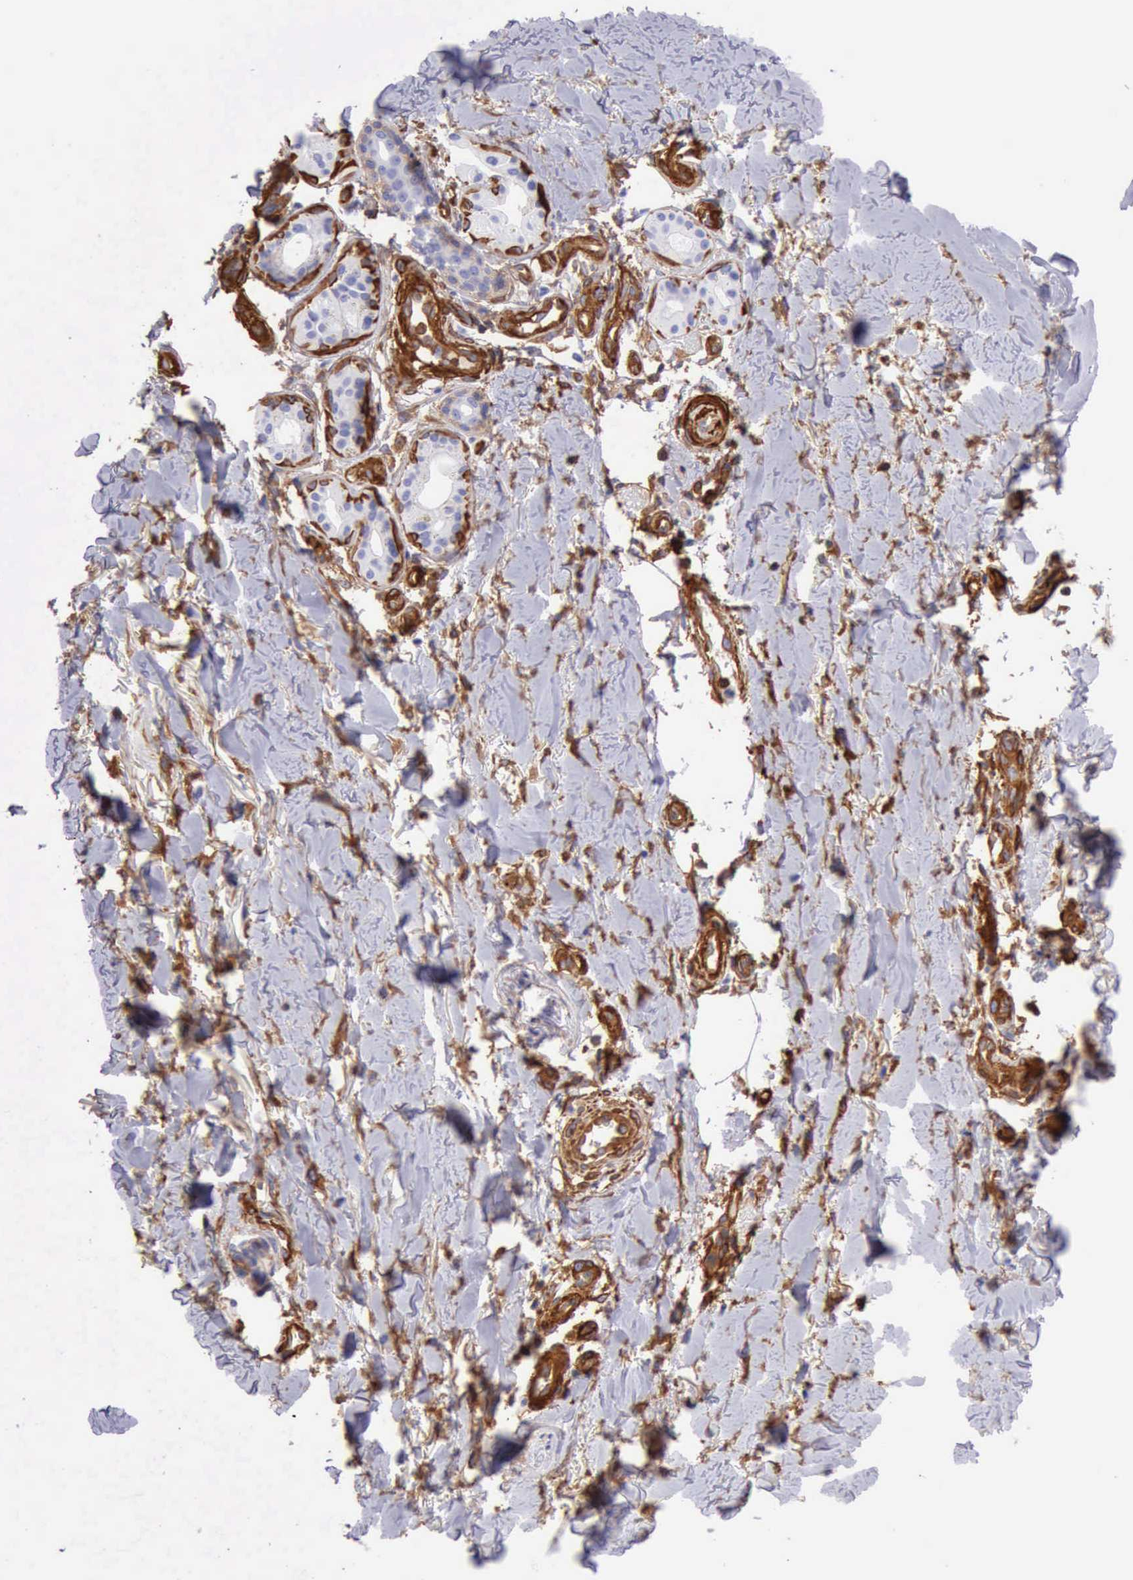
{"staining": {"intensity": "strong", "quantity": ">75%", "location": "cytoplasmic/membranous"}, "tissue": "skin cancer", "cell_type": "Tumor cells", "image_type": "cancer", "snomed": [{"axis": "morphology", "description": "Basal cell carcinoma"}, {"axis": "topography", "description": "Skin"}], "caption": "High-power microscopy captured an immunohistochemistry image of skin basal cell carcinoma, revealing strong cytoplasmic/membranous staining in approximately >75% of tumor cells.", "gene": "FLNA", "patient": {"sex": "male", "age": 81}}